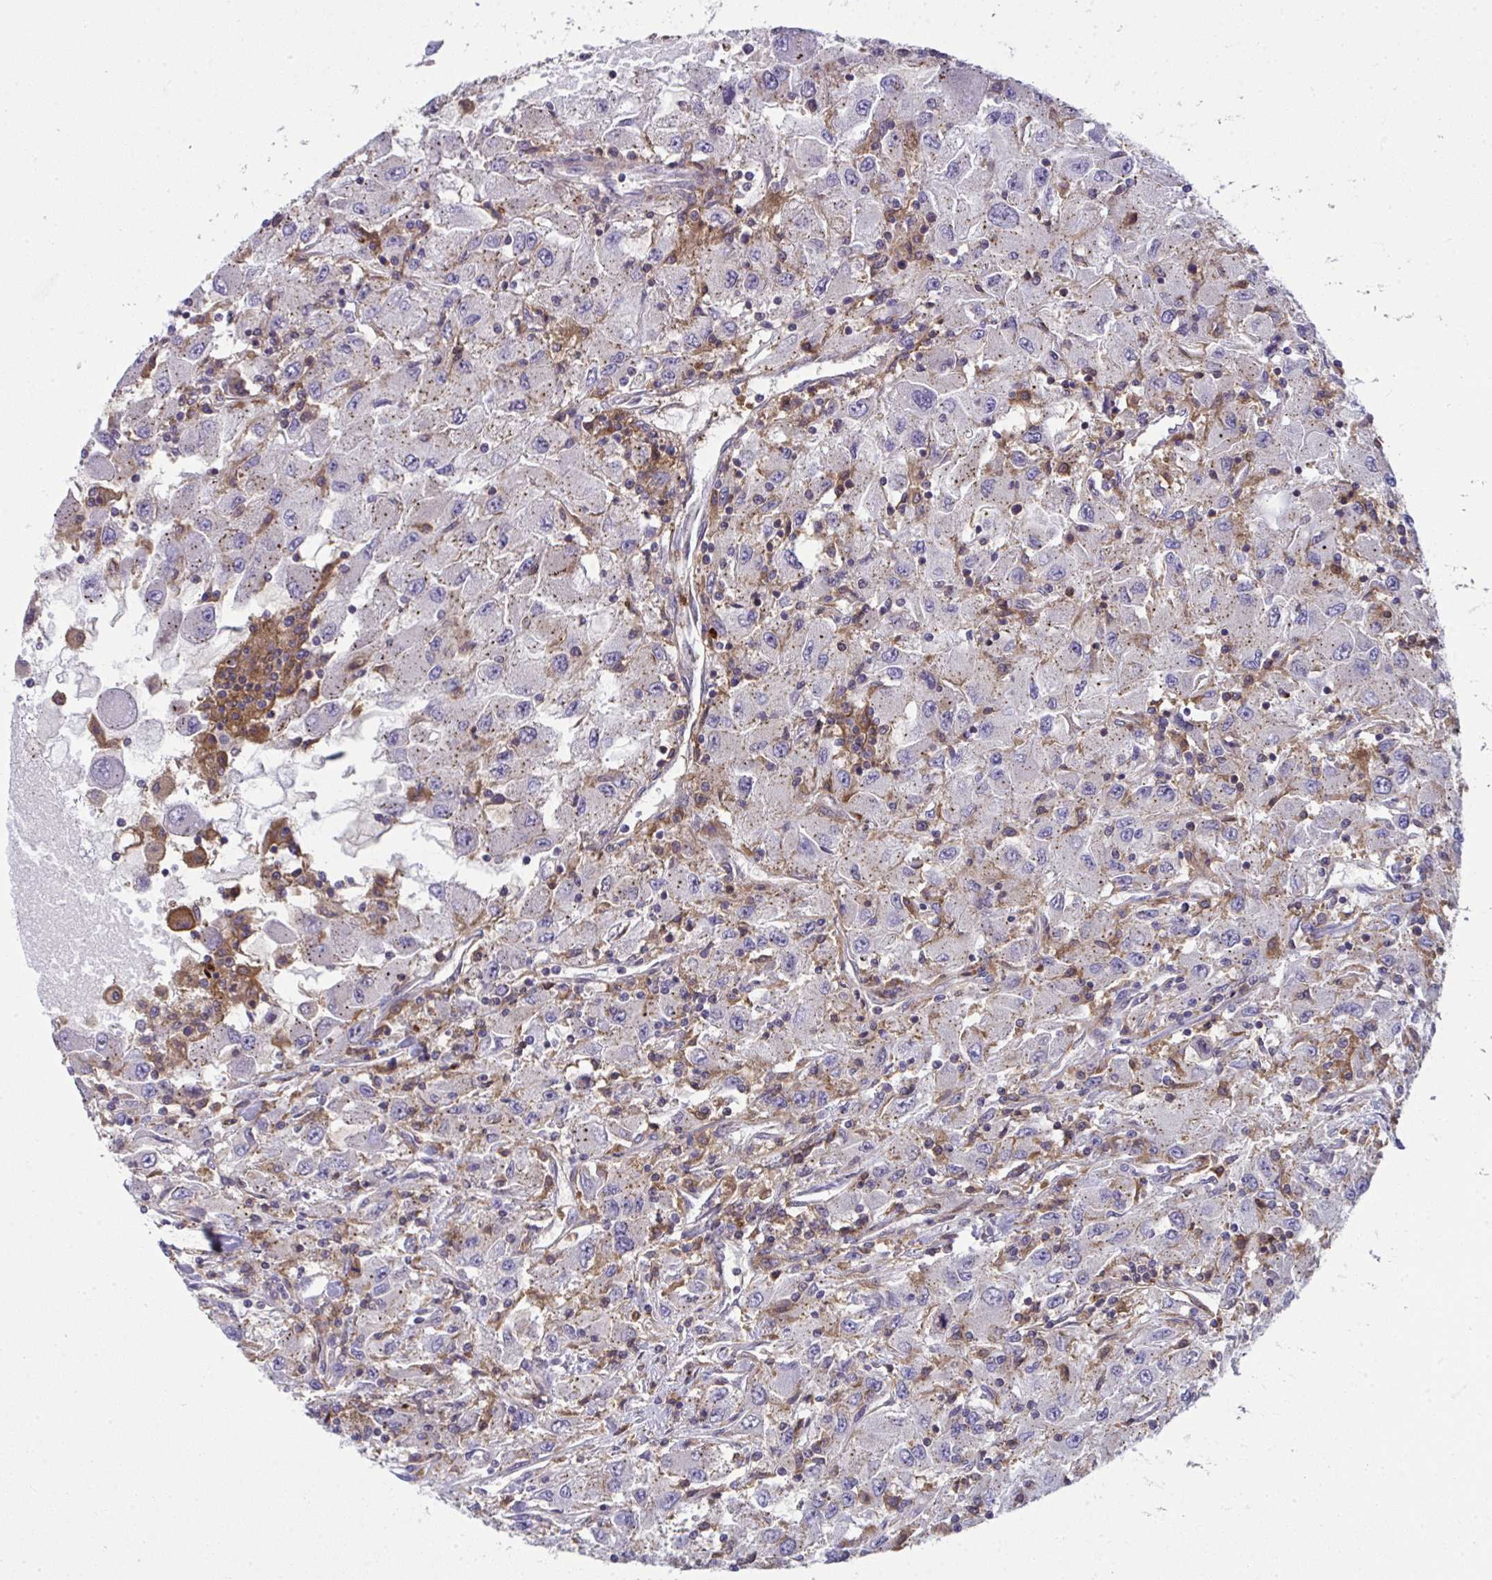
{"staining": {"intensity": "moderate", "quantity": "<25%", "location": "cytoplasmic/membranous"}, "tissue": "renal cancer", "cell_type": "Tumor cells", "image_type": "cancer", "snomed": [{"axis": "morphology", "description": "Adenocarcinoma, NOS"}, {"axis": "topography", "description": "Kidney"}], "caption": "The immunohistochemical stain shows moderate cytoplasmic/membranous staining in tumor cells of renal cancer tissue.", "gene": "ALDH16A1", "patient": {"sex": "female", "age": 67}}